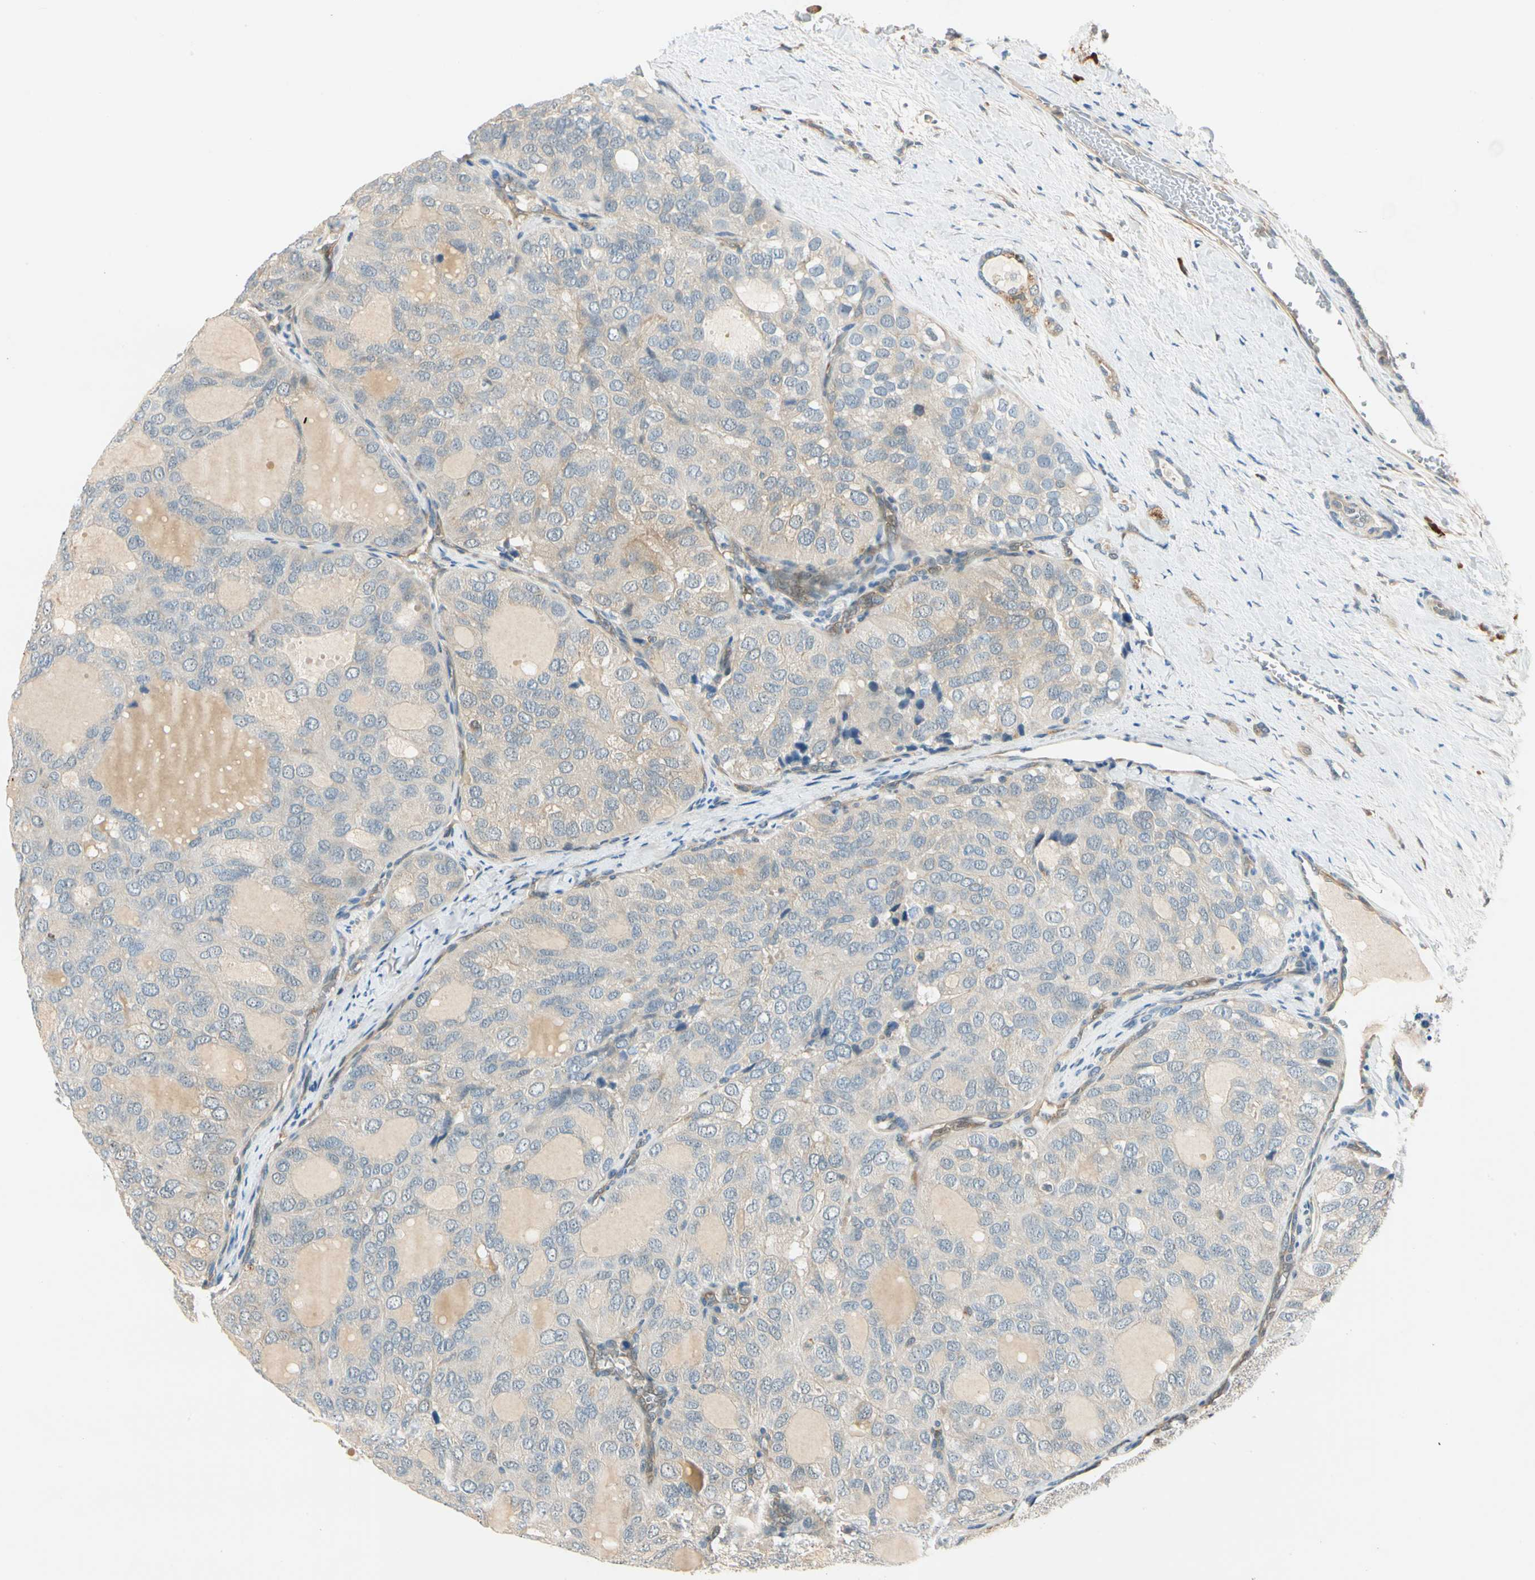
{"staining": {"intensity": "weak", "quantity": ">75%", "location": "cytoplasmic/membranous"}, "tissue": "thyroid cancer", "cell_type": "Tumor cells", "image_type": "cancer", "snomed": [{"axis": "morphology", "description": "Follicular adenoma carcinoma, NOS"}, {"axis": "topography", "description": "Thyroid gland"}], "caption": "Follicular adenoma carcinoma (thyroid) stained with IHC displays weak cytoplasmic/membranous staining in about >75% of tumor cells.", "gene": "WIPI1", "patient": {"sex": "male", "age": 75}}